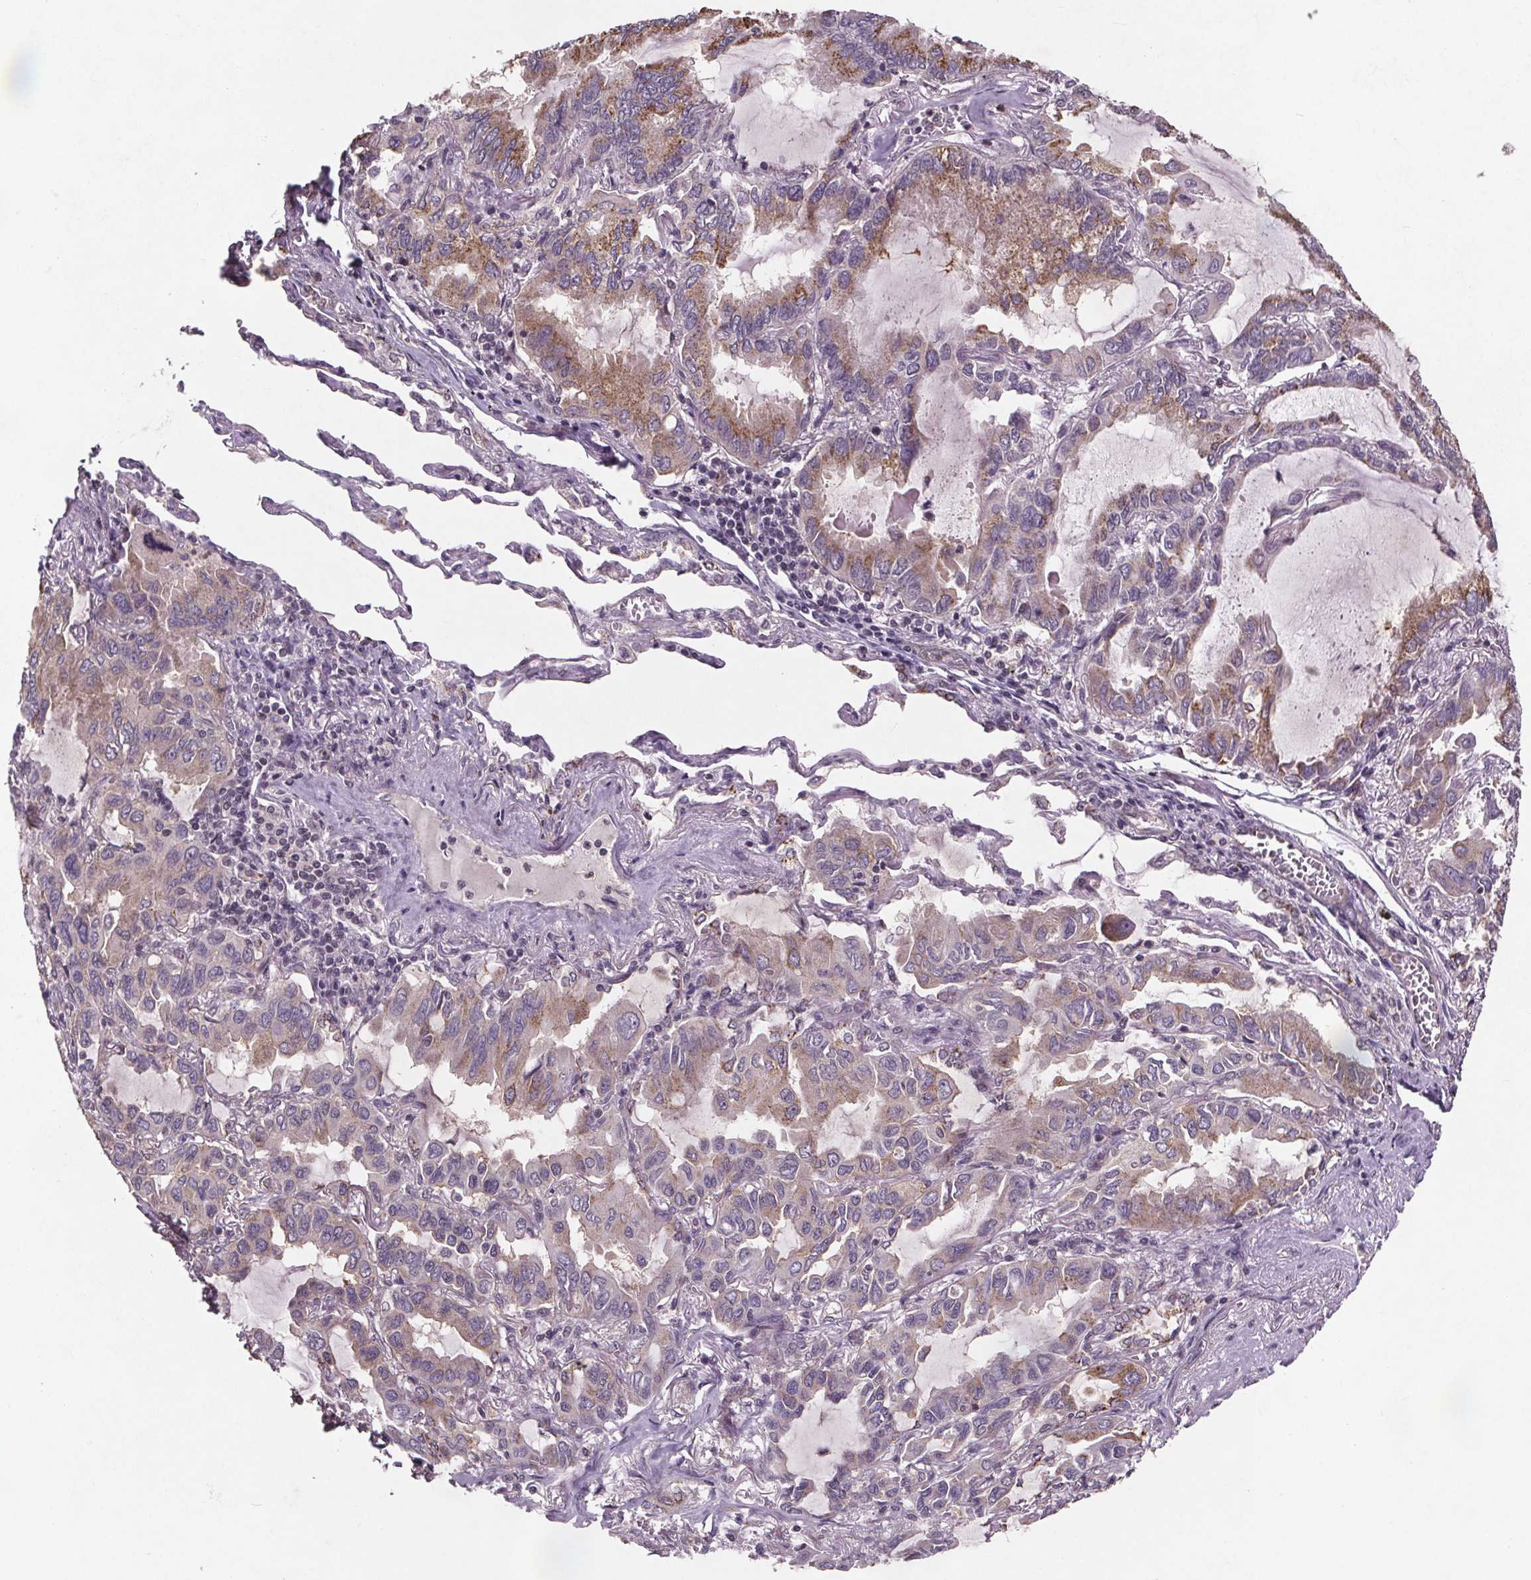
{"staining": {"intensity": "moderate", "quantity": "25%-75%", "location": "cytoplasmic/membranous"}, "tissue": "lung cancer", "cell_type": "Tumor cells", "image_type": "cancer", "snomed": [{"axis": "morphology", "description": "Adenocarcinoma, NOS"}, {"axis": "topography", "description": "Lung"}], "caption": "Brown immunohistochemical staining in human lung cancer (adenocarcinoma) displays moderate cytoplasmic/membranous expression in about 25%-75% of tumor cells.", "gene": "STRN3", "patient": {"sex": "male", "age": 64}}